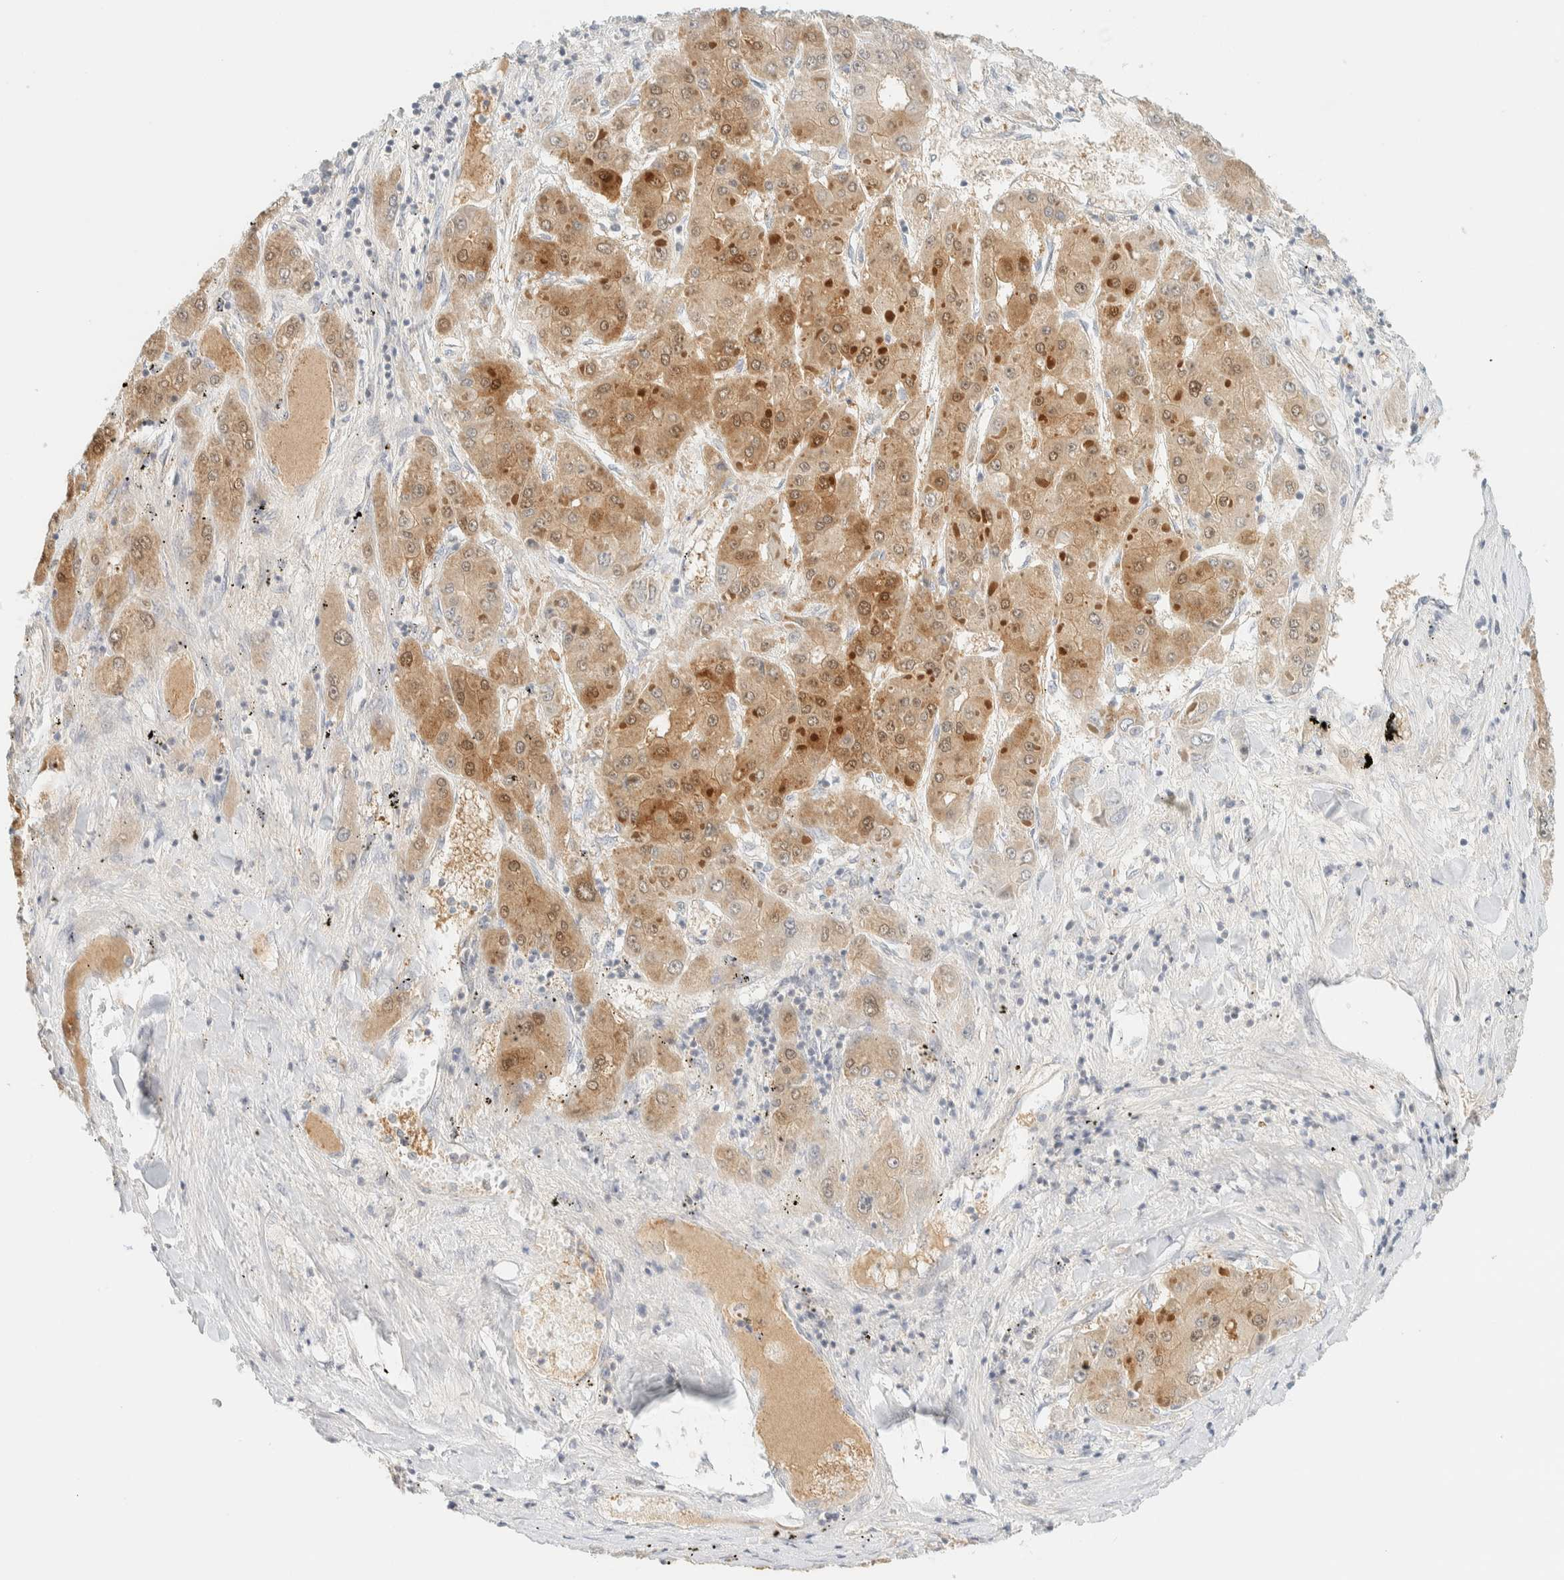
{"staining": {"intensity": "moderate", "quantity": ">75%", "location": "cytoplasmic/membranous"}, "tissue": "liver cancer", "cell_type": "Tumor cells", "image_type": "cancer", "snomed": [{"axis": "morphology", "description": "Carcinoma, Hepatocellular, NOS"}, {"axis": "topography", "description": "Liver"}], "caption": "Immunohistochemistry (DAB (3,3'-diaminobenzidine)) staining of human liver cancer exhibits moderate cytoplasmic/membranous protein positivity in about >75% of tumor cells. The protein is shown in brown color, while the nuclei are stained blue.", "gene": "PCYT2", "patient": {"sex": "female", "age": 73}}